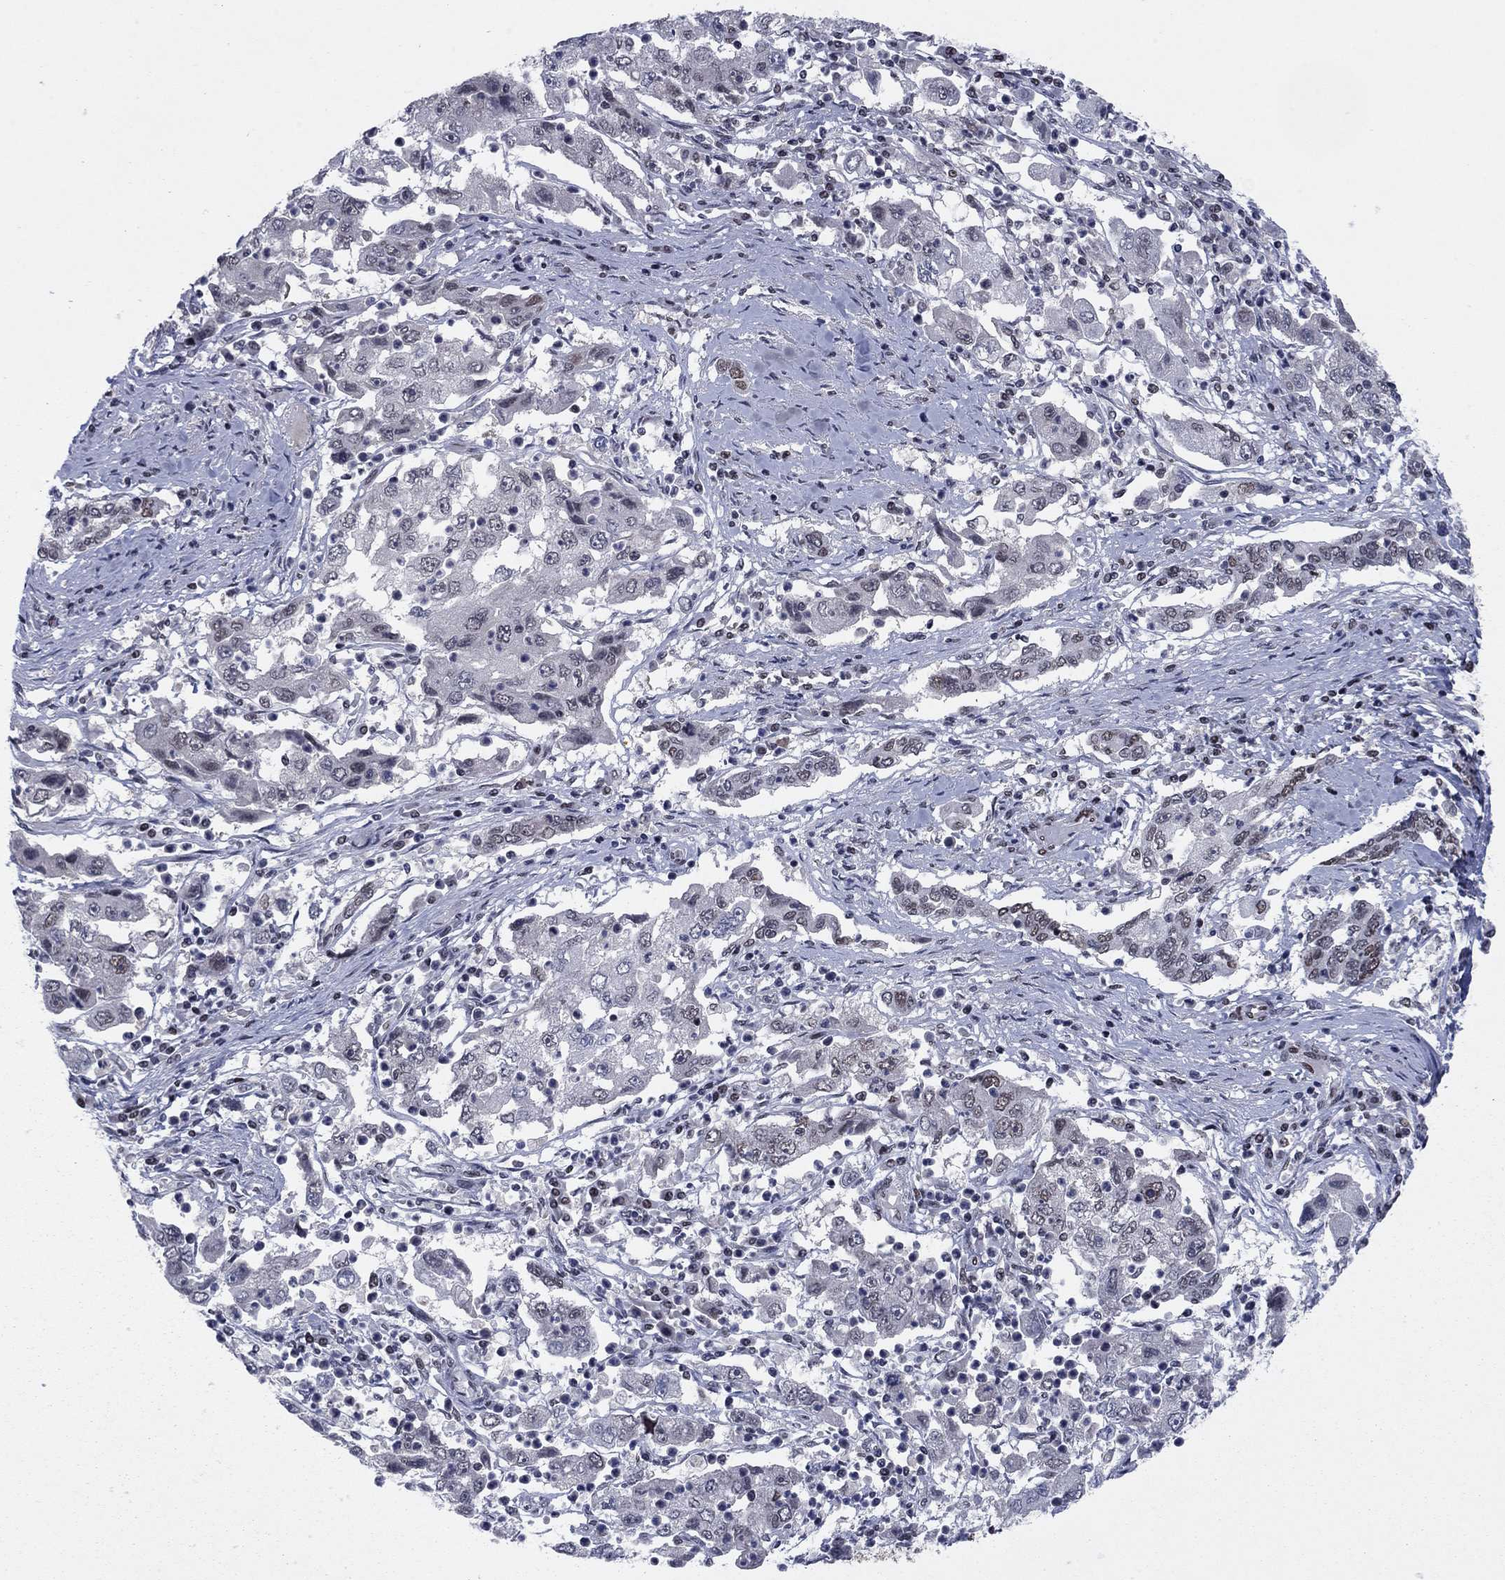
{"staining": {"intensity": "moderate", "quantity": "<25%", "location": "nuclear"}, "tissue": "cervical cancer", "cell_type": "Tumor cells", "image_type": "cancer", "snomed": [{"axis": "morphology", "description": "Squamous cell carcinoma, NOS"}, {"axis": "topography", "description": "Cervix"}], "caption": "The immunohistochemical stain labels moderate nuclear staining in tumor cells of squamous cell carcinoma (cervical) tissue. (DAB (3,3'-diaminobenzidine) IHC with brightfield microscopy, high magnification).", "gene": "USP54", "patient": {"sex": "female", "age": 36}}